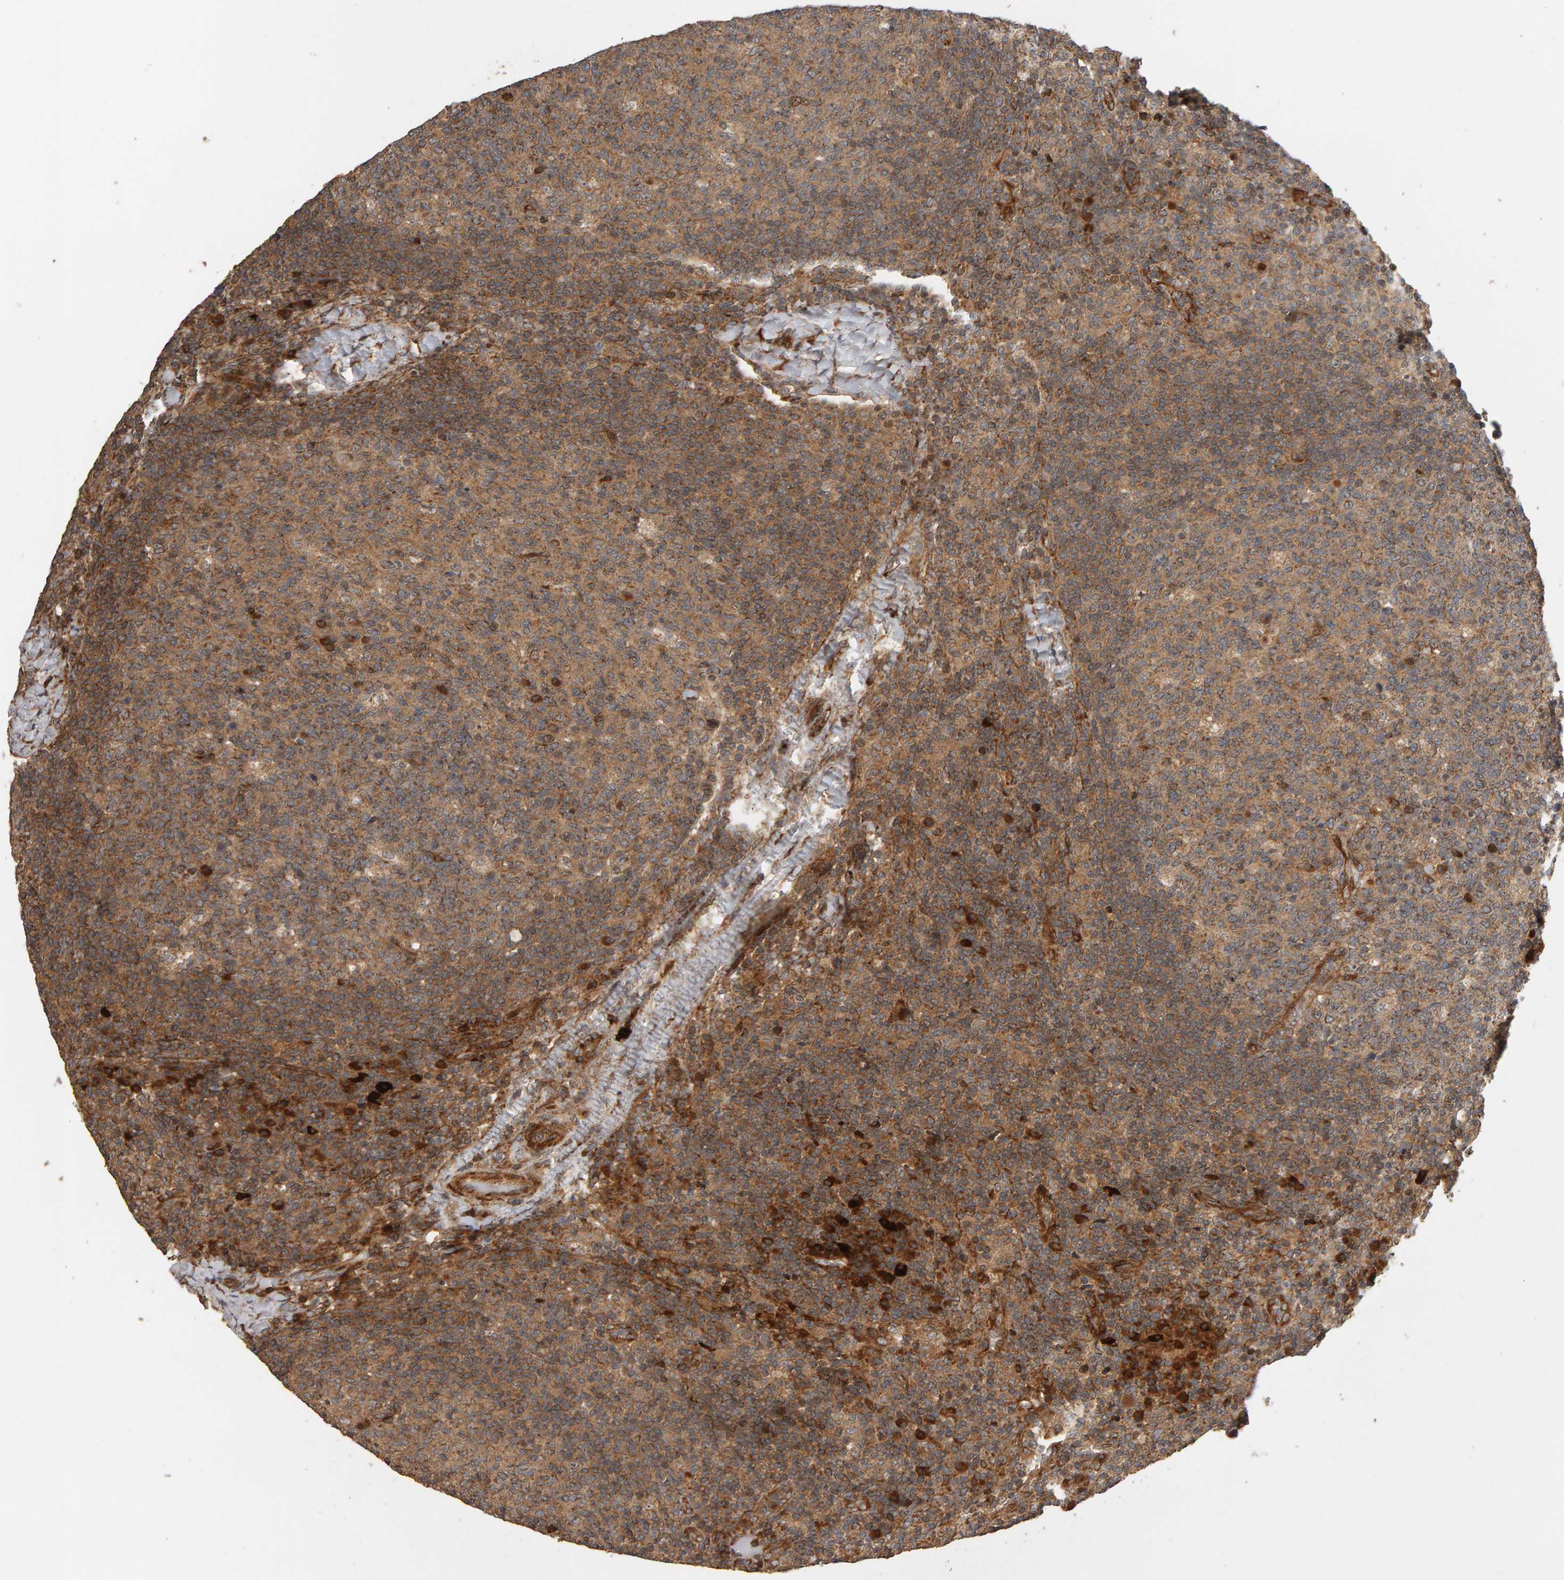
{"staining": {"intensity": "moderate", "quantity": ">75%", "location": "cytoplasmic/membranous"}, "tissue": "lymph node", "cell_type": "Germinal center cells", "image_type": "normal", "snomed": [{"axis": "morphology", "description": "Normal tissue, NOS"}, {"axis": "morphology", "description": "Inflammation, NOS"}, {"axis": "topography", "description": "Lymph node"}], "caption": "IHC micrograph of unremarkable lymph node stained for a protein (brown), which exhibits medium levels of moderate cytoplasmic/membranous staining in approximately >75% of germinal center cells.", "gene": "ZFAND1", "patient": {"sex": "male", "age": 55}}